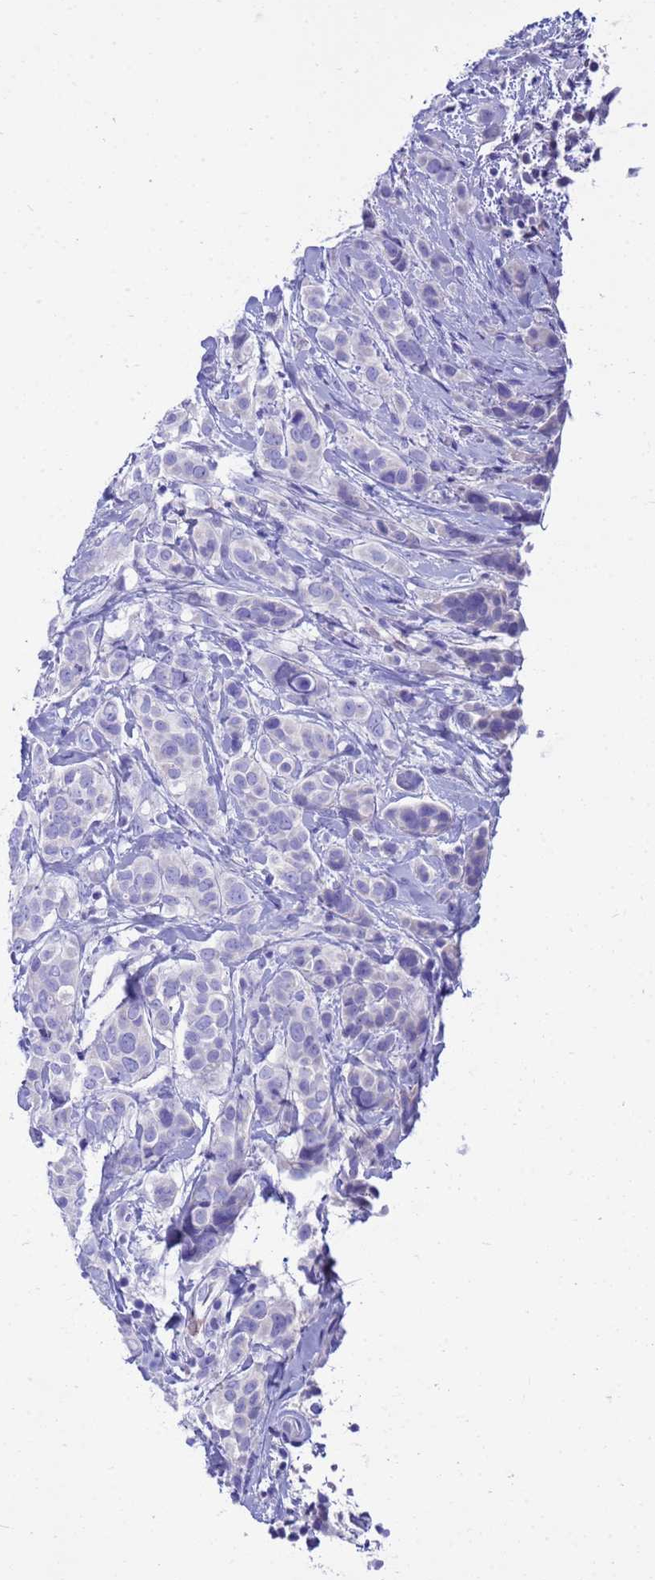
{"staining": {"intensity": "negative", "quantity": "none", "location": "none"}, "tissue": "breast cancer", "cell_type": "Tumor cells", "image_type": "cancer", "snomed": [{"axis": "morphology", "description": "Lobular carcinoma"}, {"axis": "topography", "description": "Breast"}], "caption": "This image is of breast cancer (lobular carcinoma) stained with IHC to label a protein in brown with the nuclei are counter-stained blue. There is no staining in tumor cells.", "gene": "SYCN", "patient": {"sex": "female", "age": 51}}